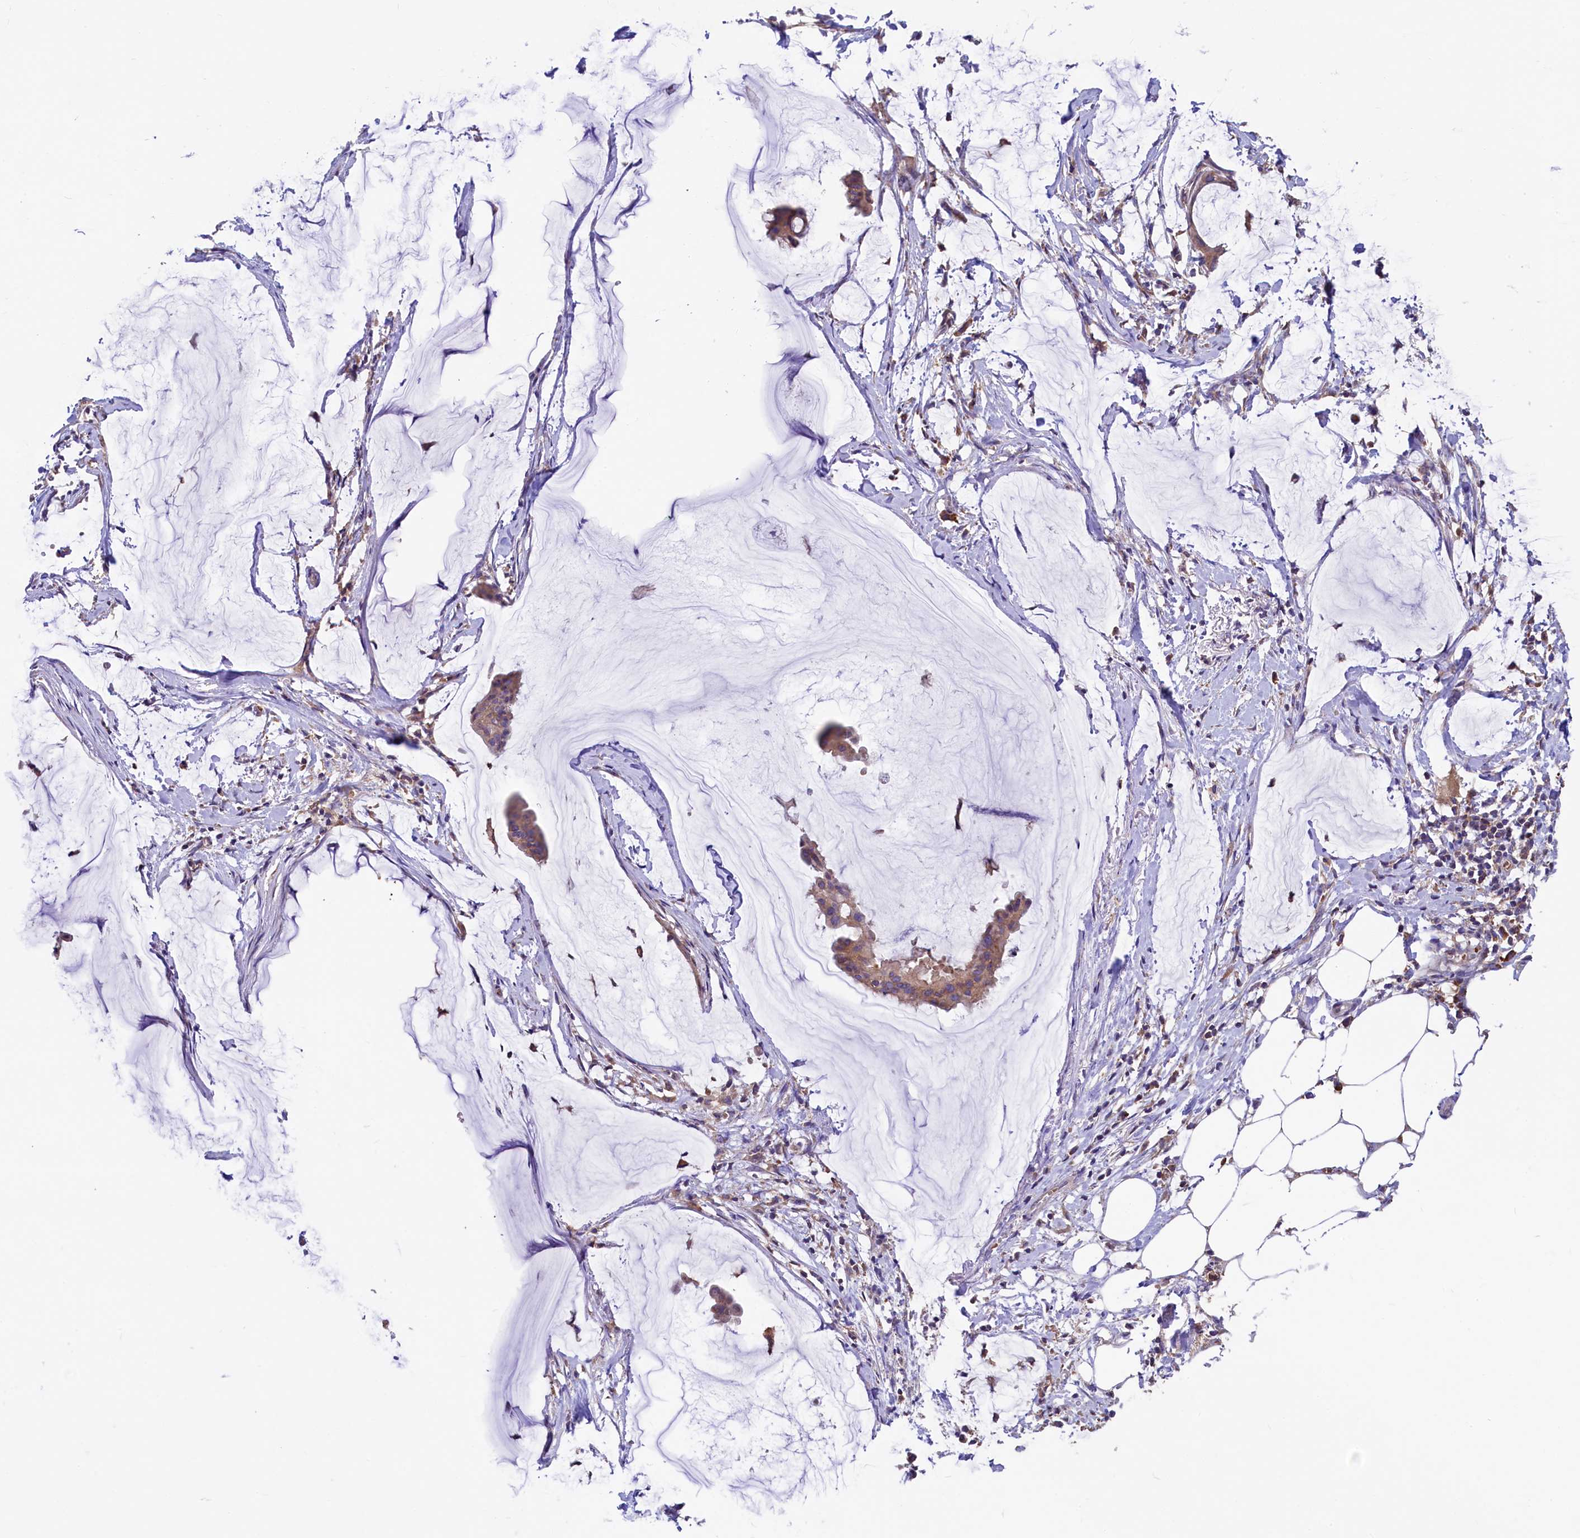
{"staining": {"intensity": "weak", "quantity": ">75%", "location": "cytoplasmic/membranous"}, "tissue": "ovarian cancer", "cell_type": "Tumor cells", "image_type": "cancer", "snomed": [{"axis": "morphology", "description": "Cystadenocarcinoma, mucinous, NOS"}, {"axis": "topography", "description": "Ovary"}], "caption": "Immunohistochemical staining of human ovarian cancer (mucinous cystadenocarcinoma) demonstrates low levels of weak cytoplasmic/membranous staining in about >75% of tumor cells.", "gene": "HPS6", "patient": {"sex": "female", "age": 73}}